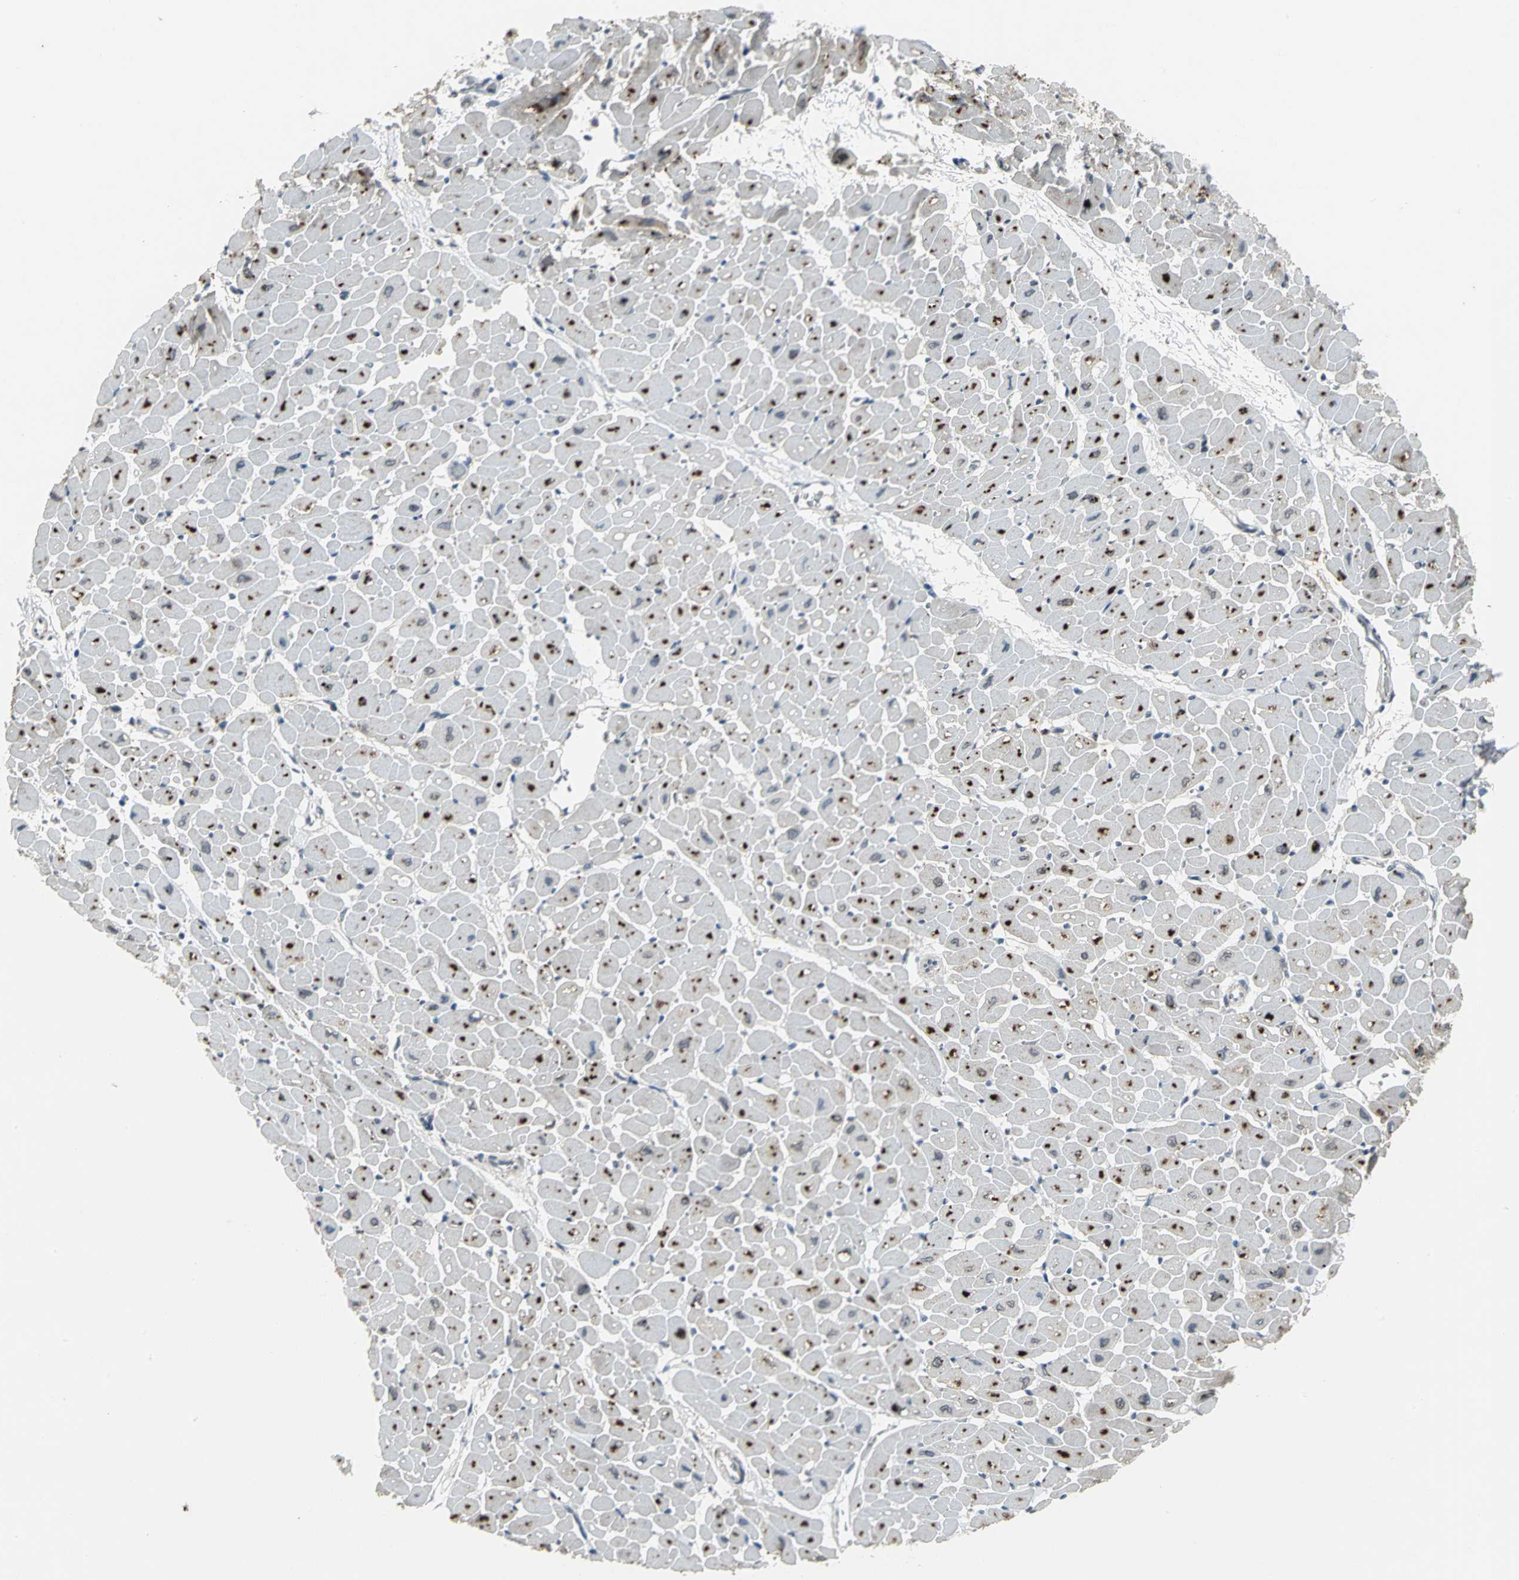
{"staining": {"intensity": "negative", "quantity": "none", "location": "none"}, "tissue": "heart muscle", "cell_type": "Cardiomyocytes", "image_type": "normal", "snomed": [{"axis": "morphology", "description": "Normal tissue, NOS"}, {"axis": "topography", "description": "Heart"}], "caption": "This is an immunohistochemistry histopathology image of normal heart muscle. There is no positivity in cardiomyocytes.", "gene": "PTGDS", "patient": {"sex": "male", "age": 45}}